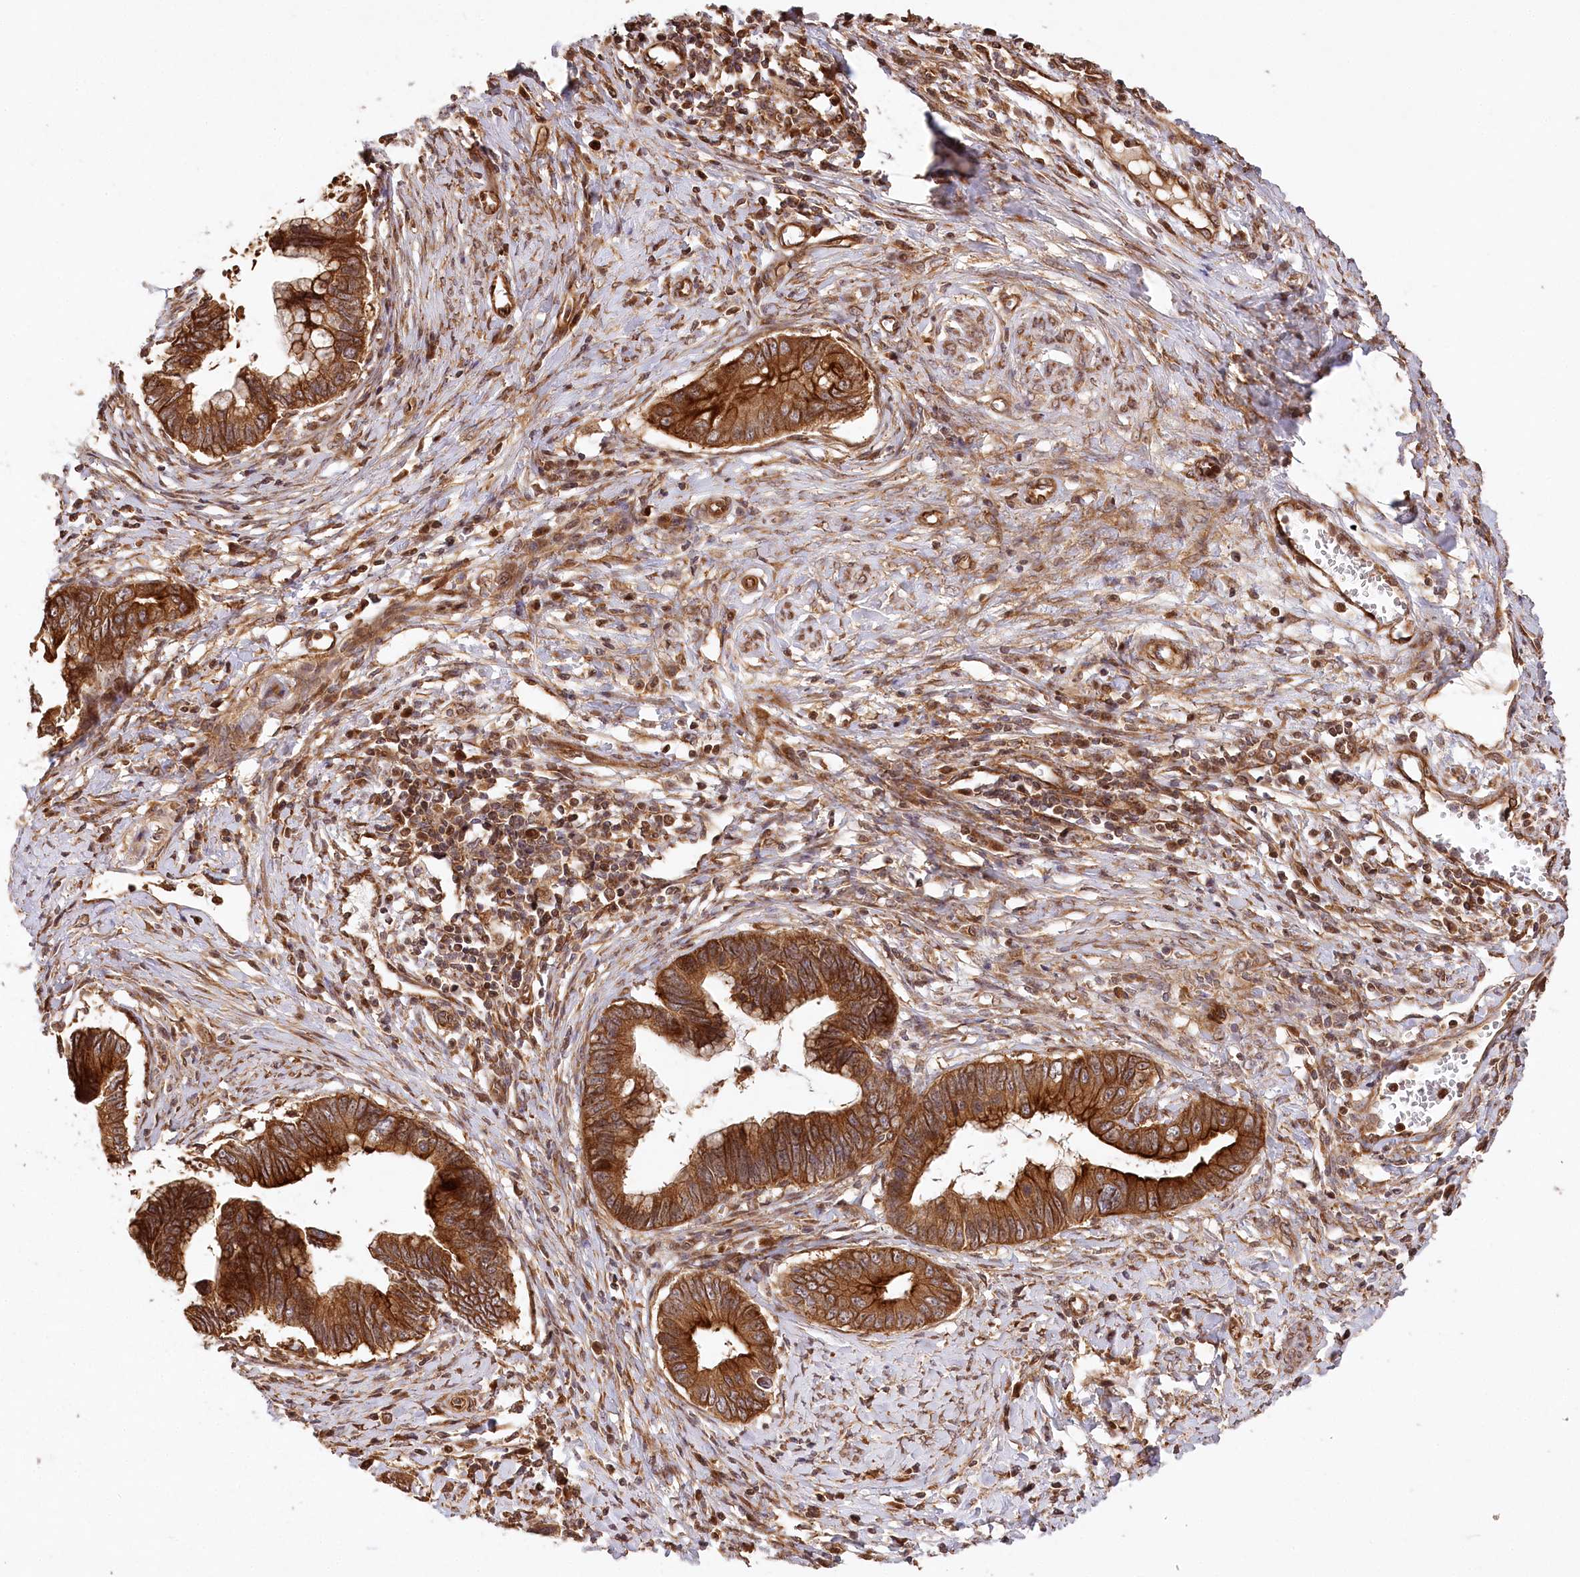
{"staining": {"intensity": "strong", "quantity": ">75%", "location": "cytoplasmic/membranous"}, "tissue": "cervical cancer", "cell_type": "Tumor cells", "image_type": "cancer", "snomed": [{"axis": "morphology", "description": "Adenocarcinoma, NOS"}, {"axis": "topography", "description": "Cervix"}], "caption": "A histopathology image showing strong cytoplasmic/membranous staining in about >75% of tumor cells in cervical adenocarcinoma, as visualized by brown immunohistochemical staining.", "gene": "LSS", "patient": {"sex": "female", "age": 44}}